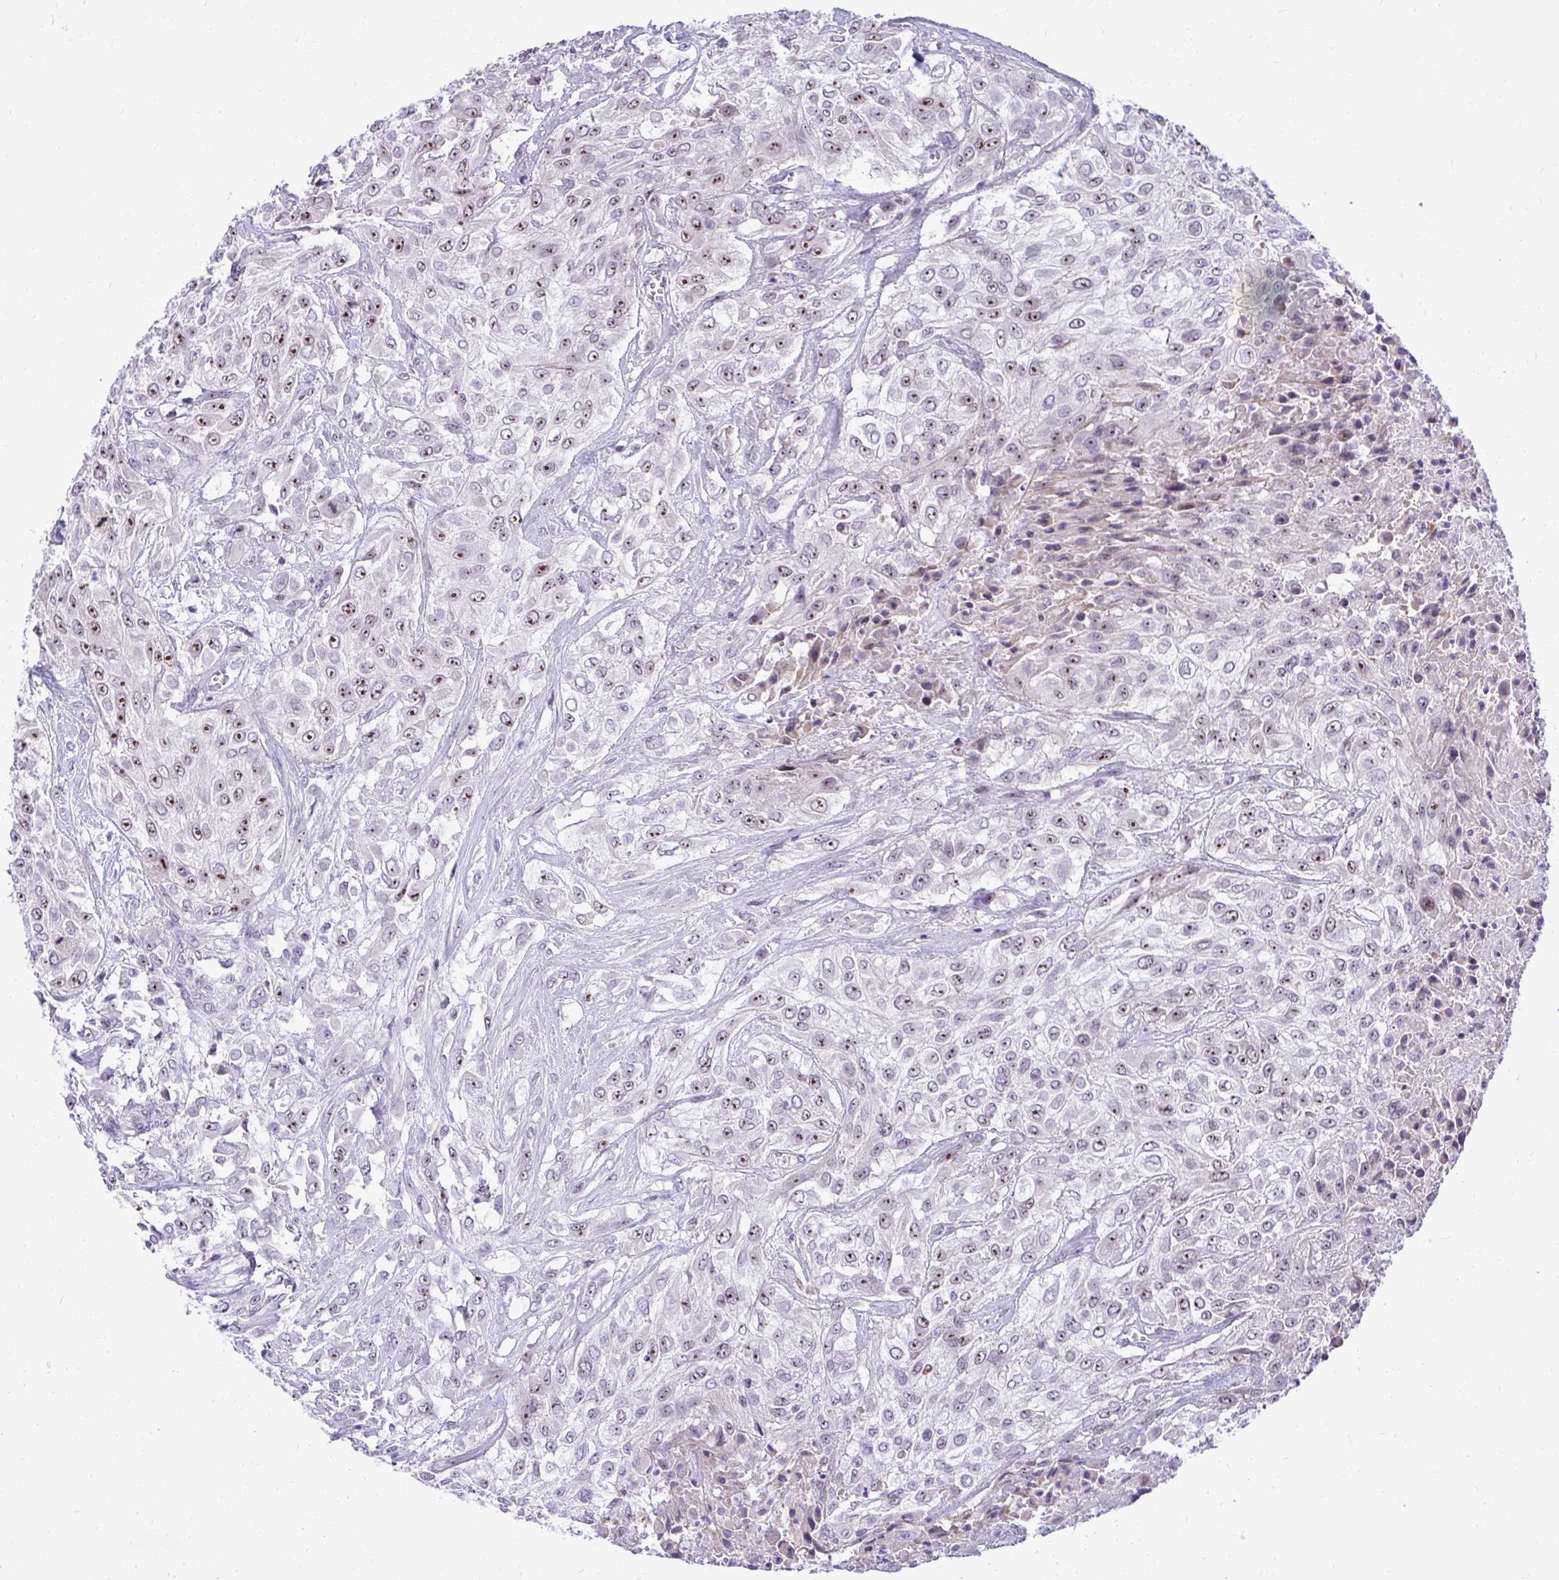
{"staining": {"intensity": "weak", "quantity": "25%-75%", "location": "nuclear"}, "tissue": "urothelial cancer", "cell_type": "Tumor cells", "image_type": "cancer", "snomed": [{"axis": "morphology", "description": "Urothelial carcinoma, High grade"}, {"axis": "topography", "description": "Urinary bladder"}], "caption": "A histopathology image of human urothelial cancer stained for a protein shows weak nuclear brown staining in tumor cells.", "gene": "NIFK", "patient": {"sex": "male", "age": 57}}